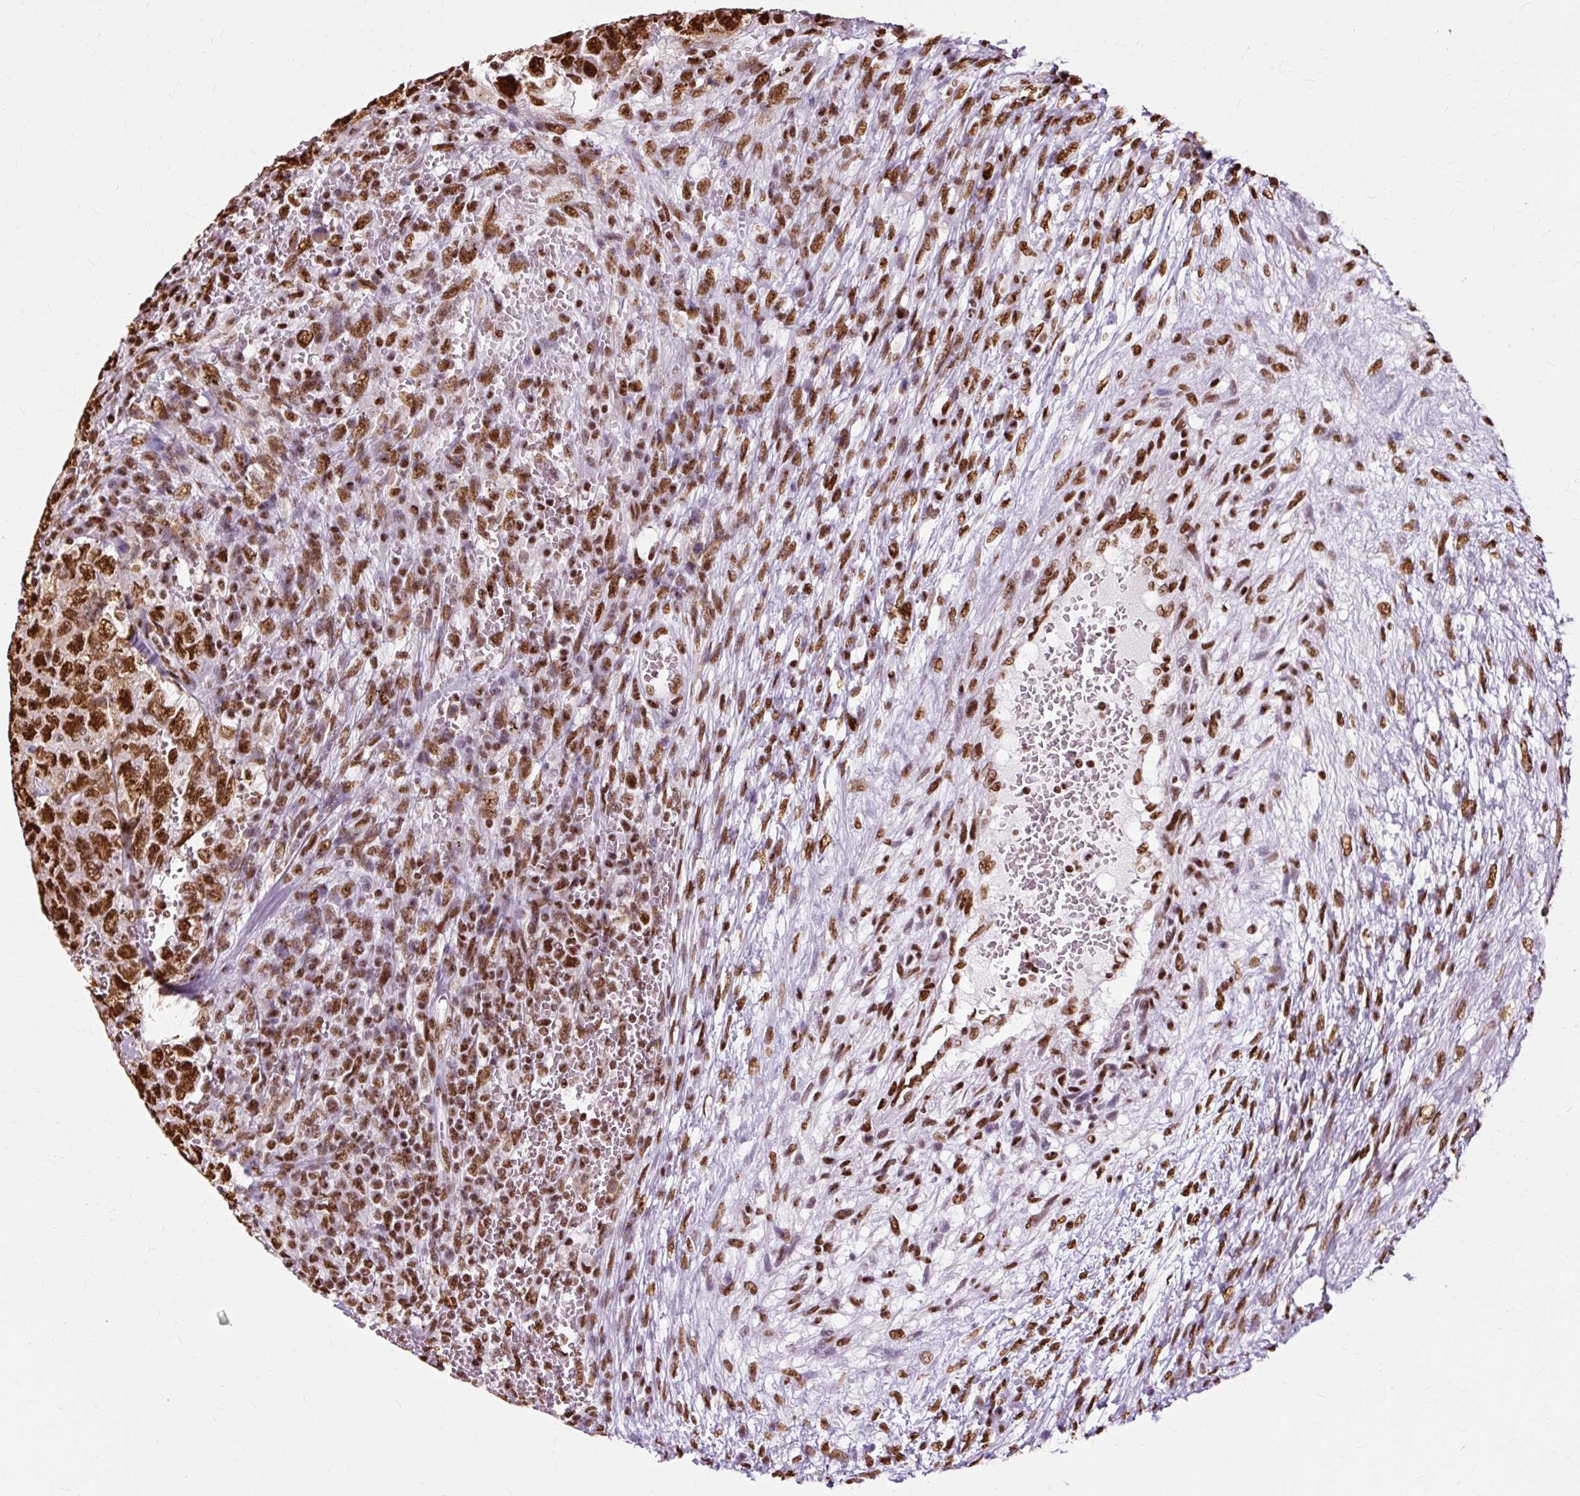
{"staining": {"intensity": "strong", "quantity": ">75%", "location": "nuclear"}, "tissue": "testis cancer", "cell_type": "Tumor cells", "image_type": "cancer", "snomed": [{"axis": "morphology", "description": "Carcinoma, Embryonal, NOS"}, {"axis": "topography", "description": "Testis"}], "caption": "This micrograph reveals immunohistochemistry staining of human testis embryonal carcinoma, with high strong nuclear staining in approximately >75% of tumor cells.", "gene": "XRCC6", "patient": {"sex": "male", "age": 26}}